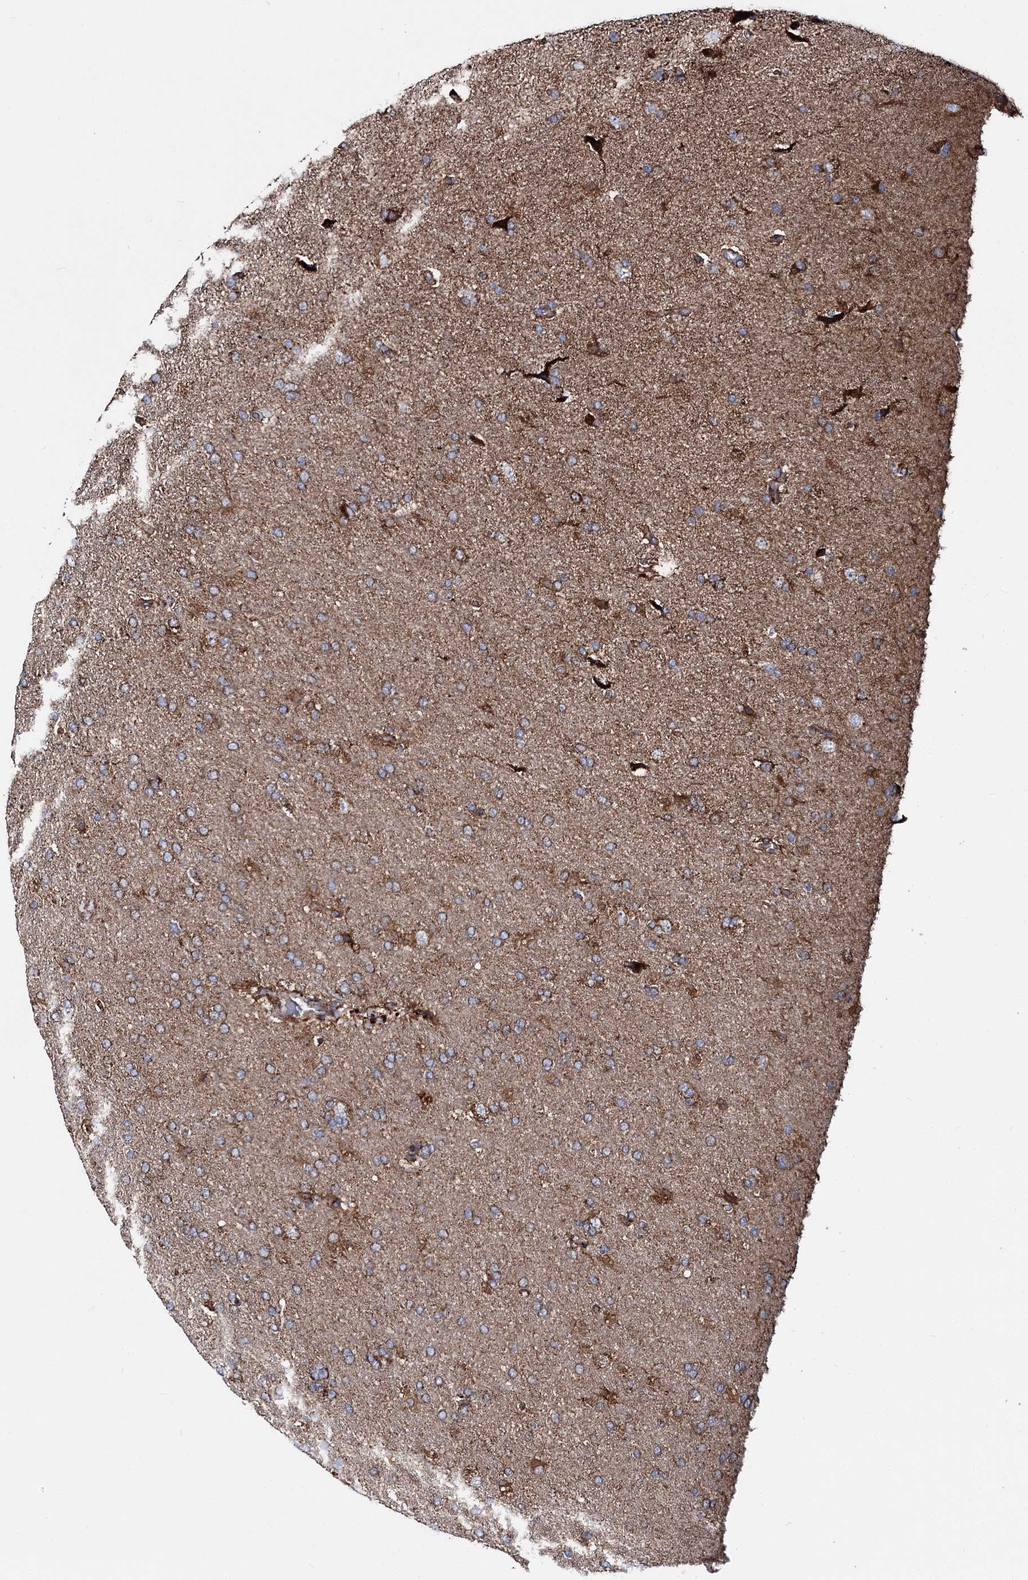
{"staining": {"intensity": "moderate", "quantity": "<25%", "location": "cytoplasmic/membranous"}, "tissue": "glioma", "cell_type": "Tumor cells", "image_type": "cancer", "snomed": [{"axis": "morphology", "description": "Glioma, malignant, High grade"}, {"axis": "topography", "description": "Brain"}], "caption": "Malignant glioma (high-grade) stained for a protein reveals moderate cytoplasmic/membranous positivity in tumor cells.", "gene": "MSANTD2", "patient": {"sex": "male", "age": 72}}